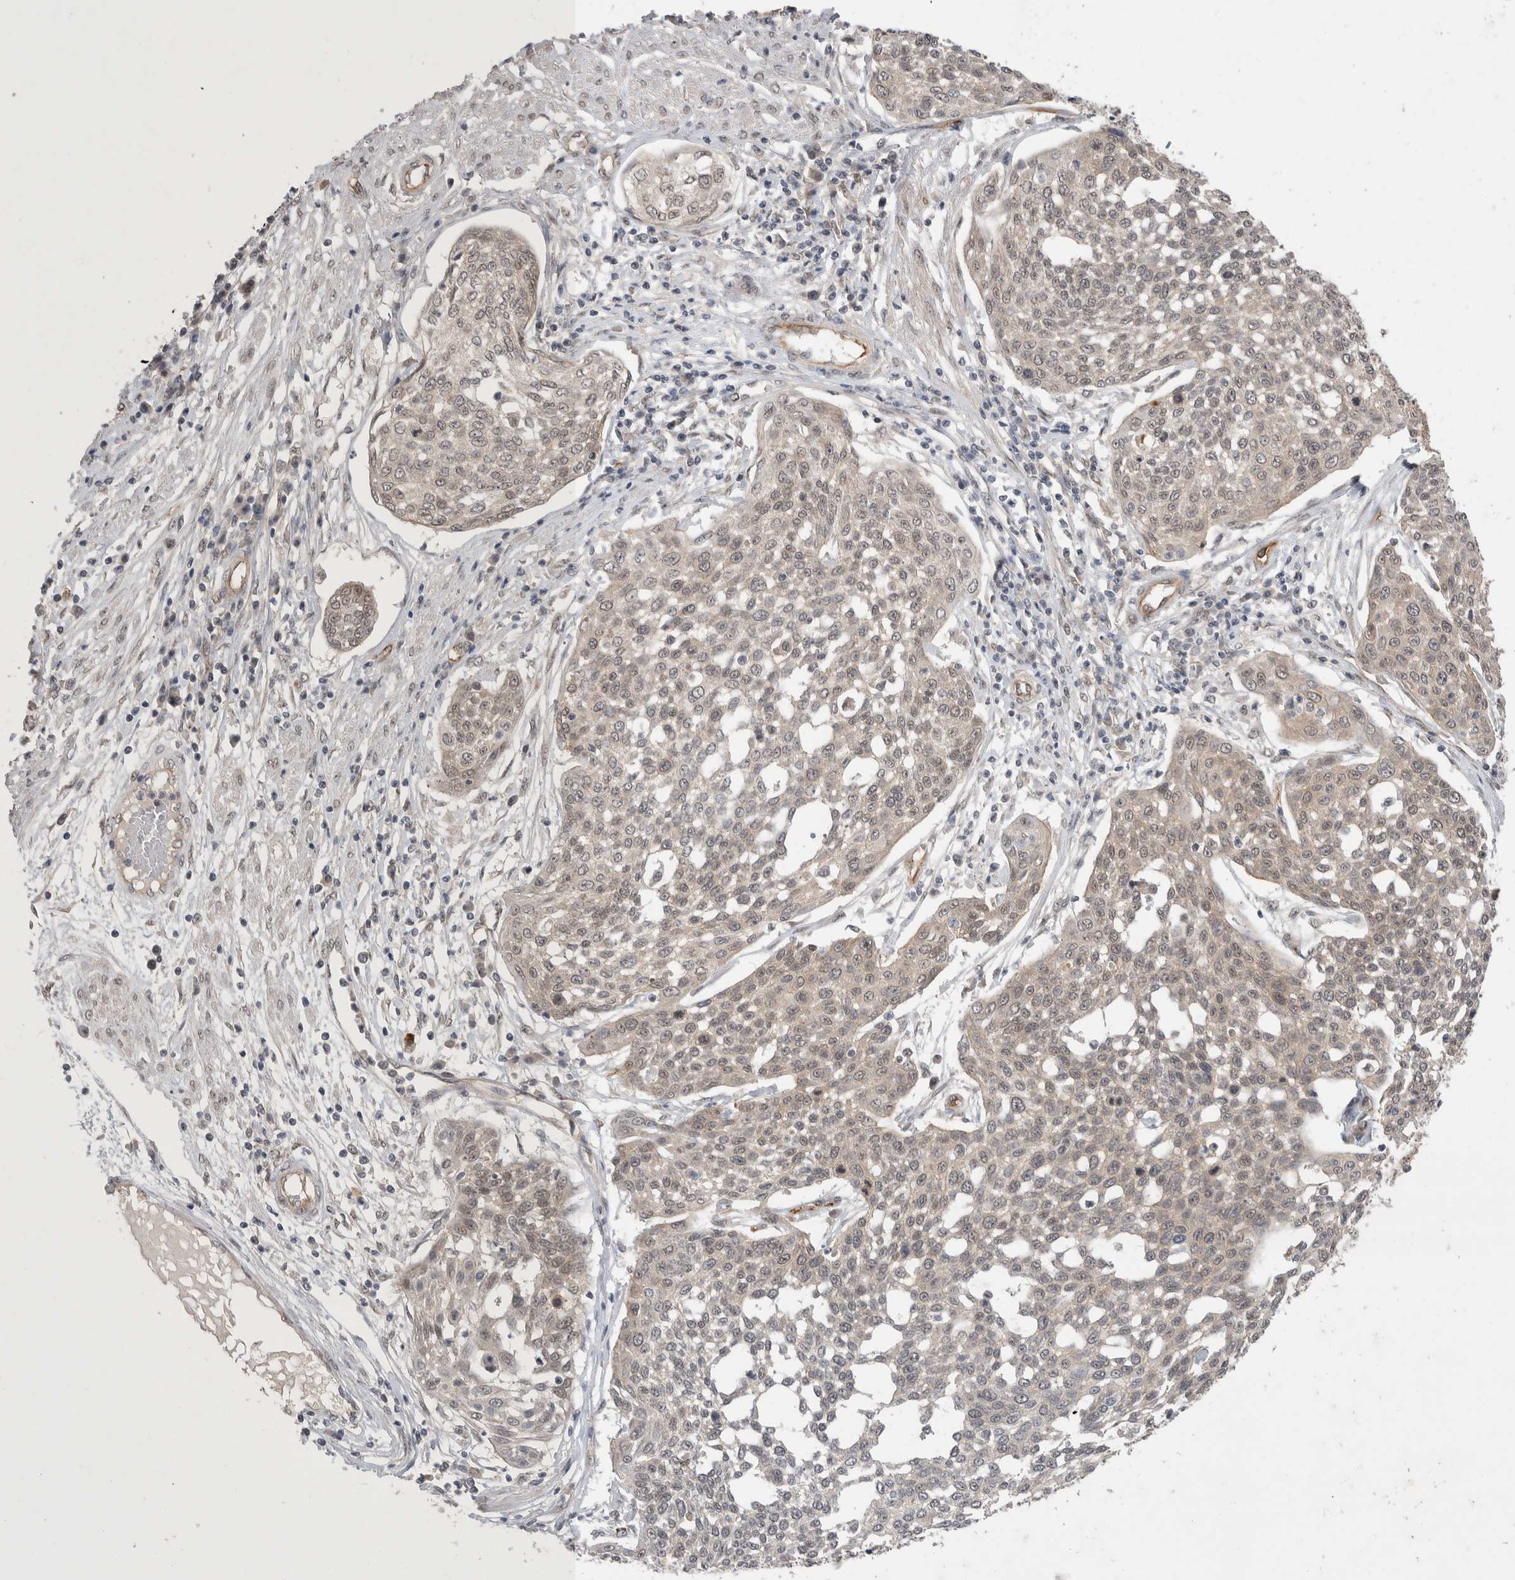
{"staining": {"intensity": "weak", "quantity": "<25%", "location": "cytoplasmic/membranous"}, "tissue": "cervical cancer", "cell_type": "Tumor cells", "image_type": "cancer", "snomed": [{"axis": "morphology", "description": "Squamous cell carcinoma, NOS"}, {"axis": "topography", "description": "Cervix"}], "caption": "Immunohistochemistry (IHC) of cervical squamous cell carcinoma demonstrates no positivity in tumor cells.", "gene": "ZNF704", "patient": {"sex": "female", "age": 34}}